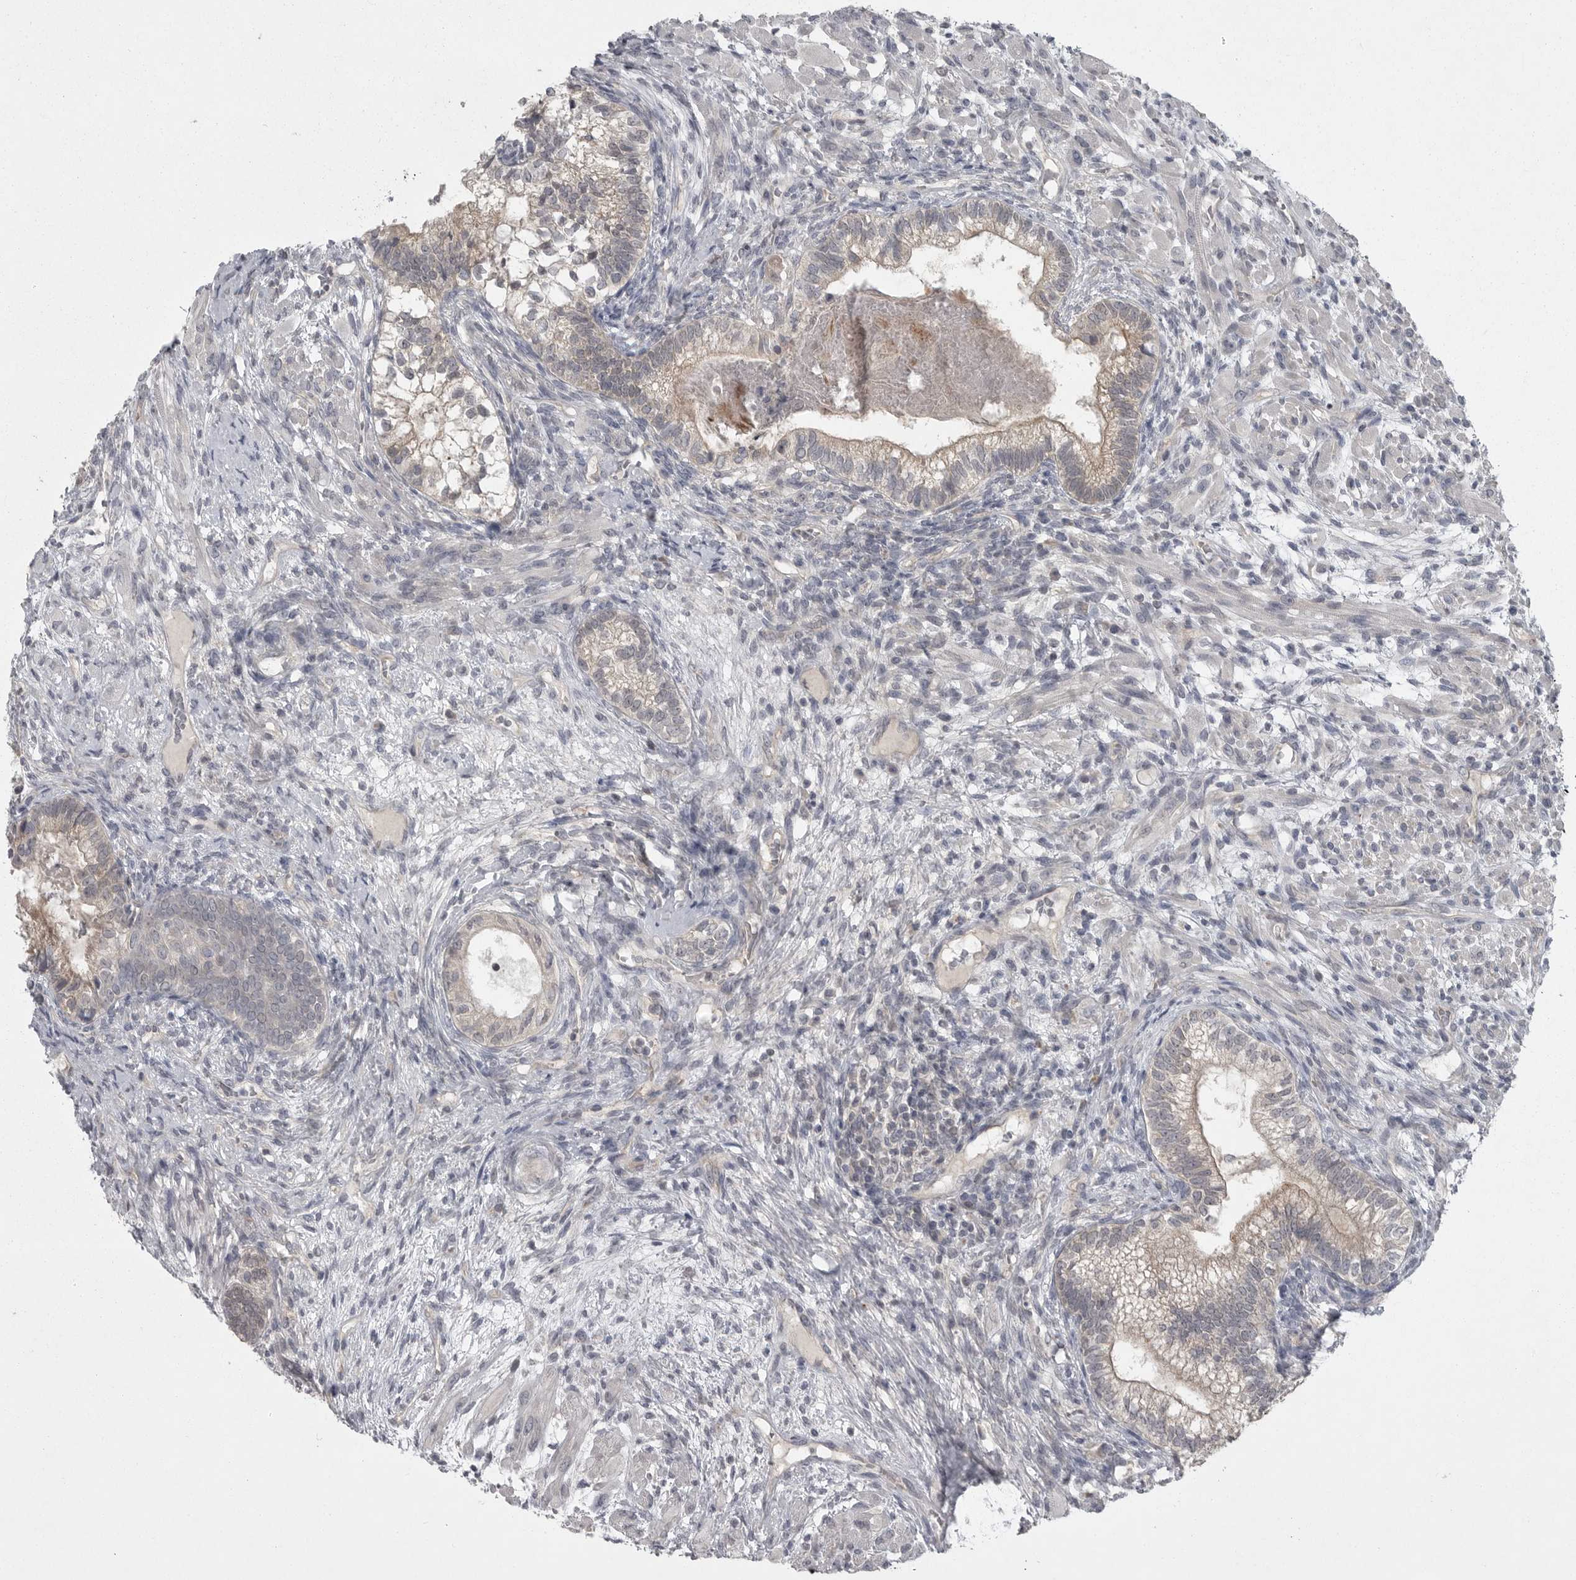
{"staining": {"intensity": "weak", "quantity": "<25%", "location": "cytoplasmic/membranous"}, "tissue": "testis cancer", "cell_type": "Tumor cells", "image_type": "cancer", "snomed": [{"axis": "morphology", "description": "Seminoma, NOS"}, {"axis": "morphology", "description": "Carcinoma, Embryonal, NOS"}, {"axis": "topography", "description": "Testis"}], "caption": "IHC image of neoplastic tissue: human testis embryonal carcinoma stained with DAB demonstrates no significant protein staining in tumor cells.", "gene": "PHF13", "patient": {"sex": "male", "age": 28}}